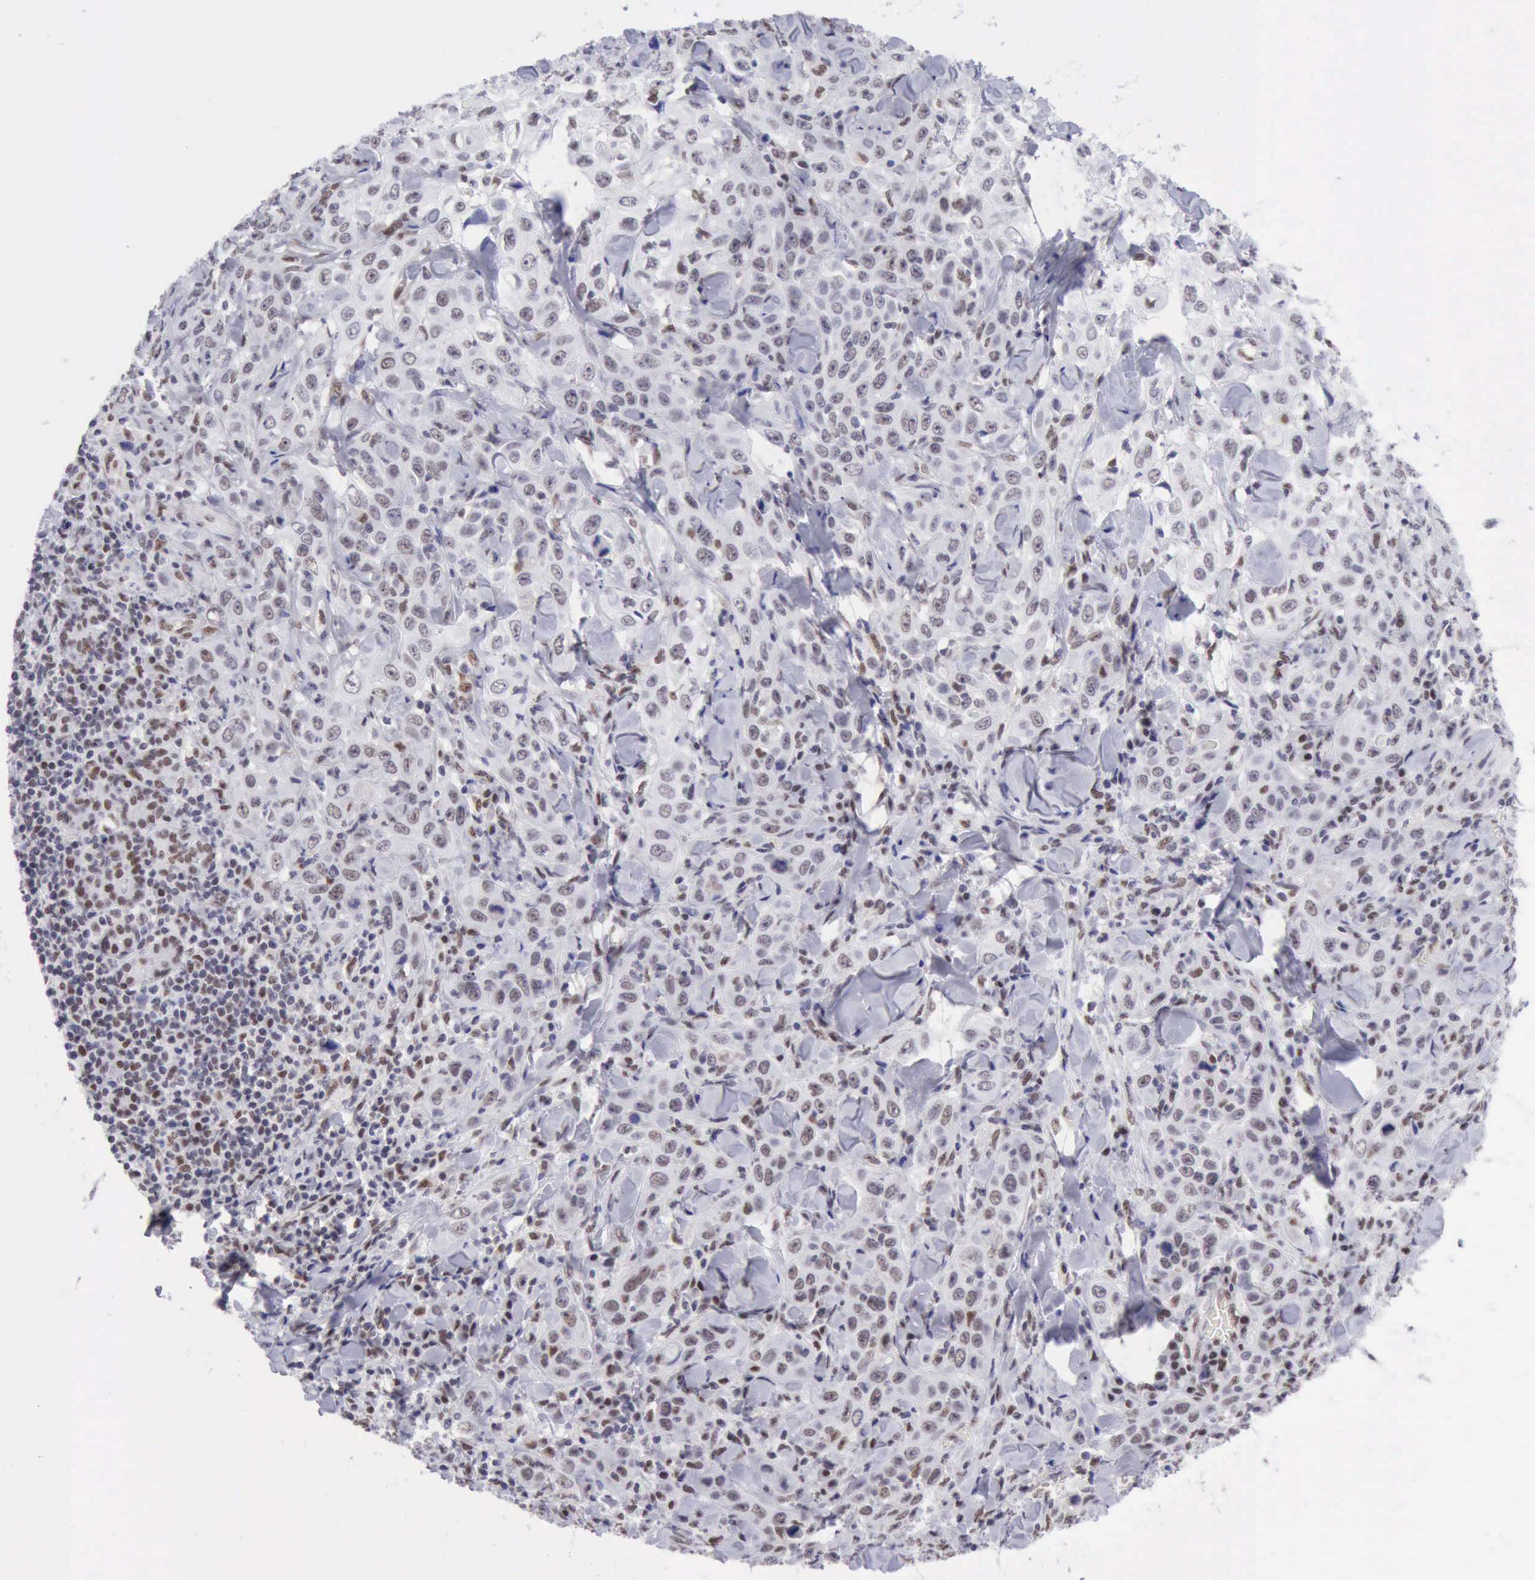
{"staining": {"intensity": "weak", "quantity": "25%-75%", "location": "nuclear"}, "tissue": "skin cancer", "cell_type": "Tumor cells", "image_type": "cancer", "snomed": [{"axis": "morphology", "description": "Squamous cell carcinoma, NOS"}, {"axis": "topography", "description": "Skin"}], "caption": "Human skin cancer stained with a protein marker displays weak staining in tumor cells.", "gene": "ERCC4", "patient": {"sex": "male", "age": 84}}